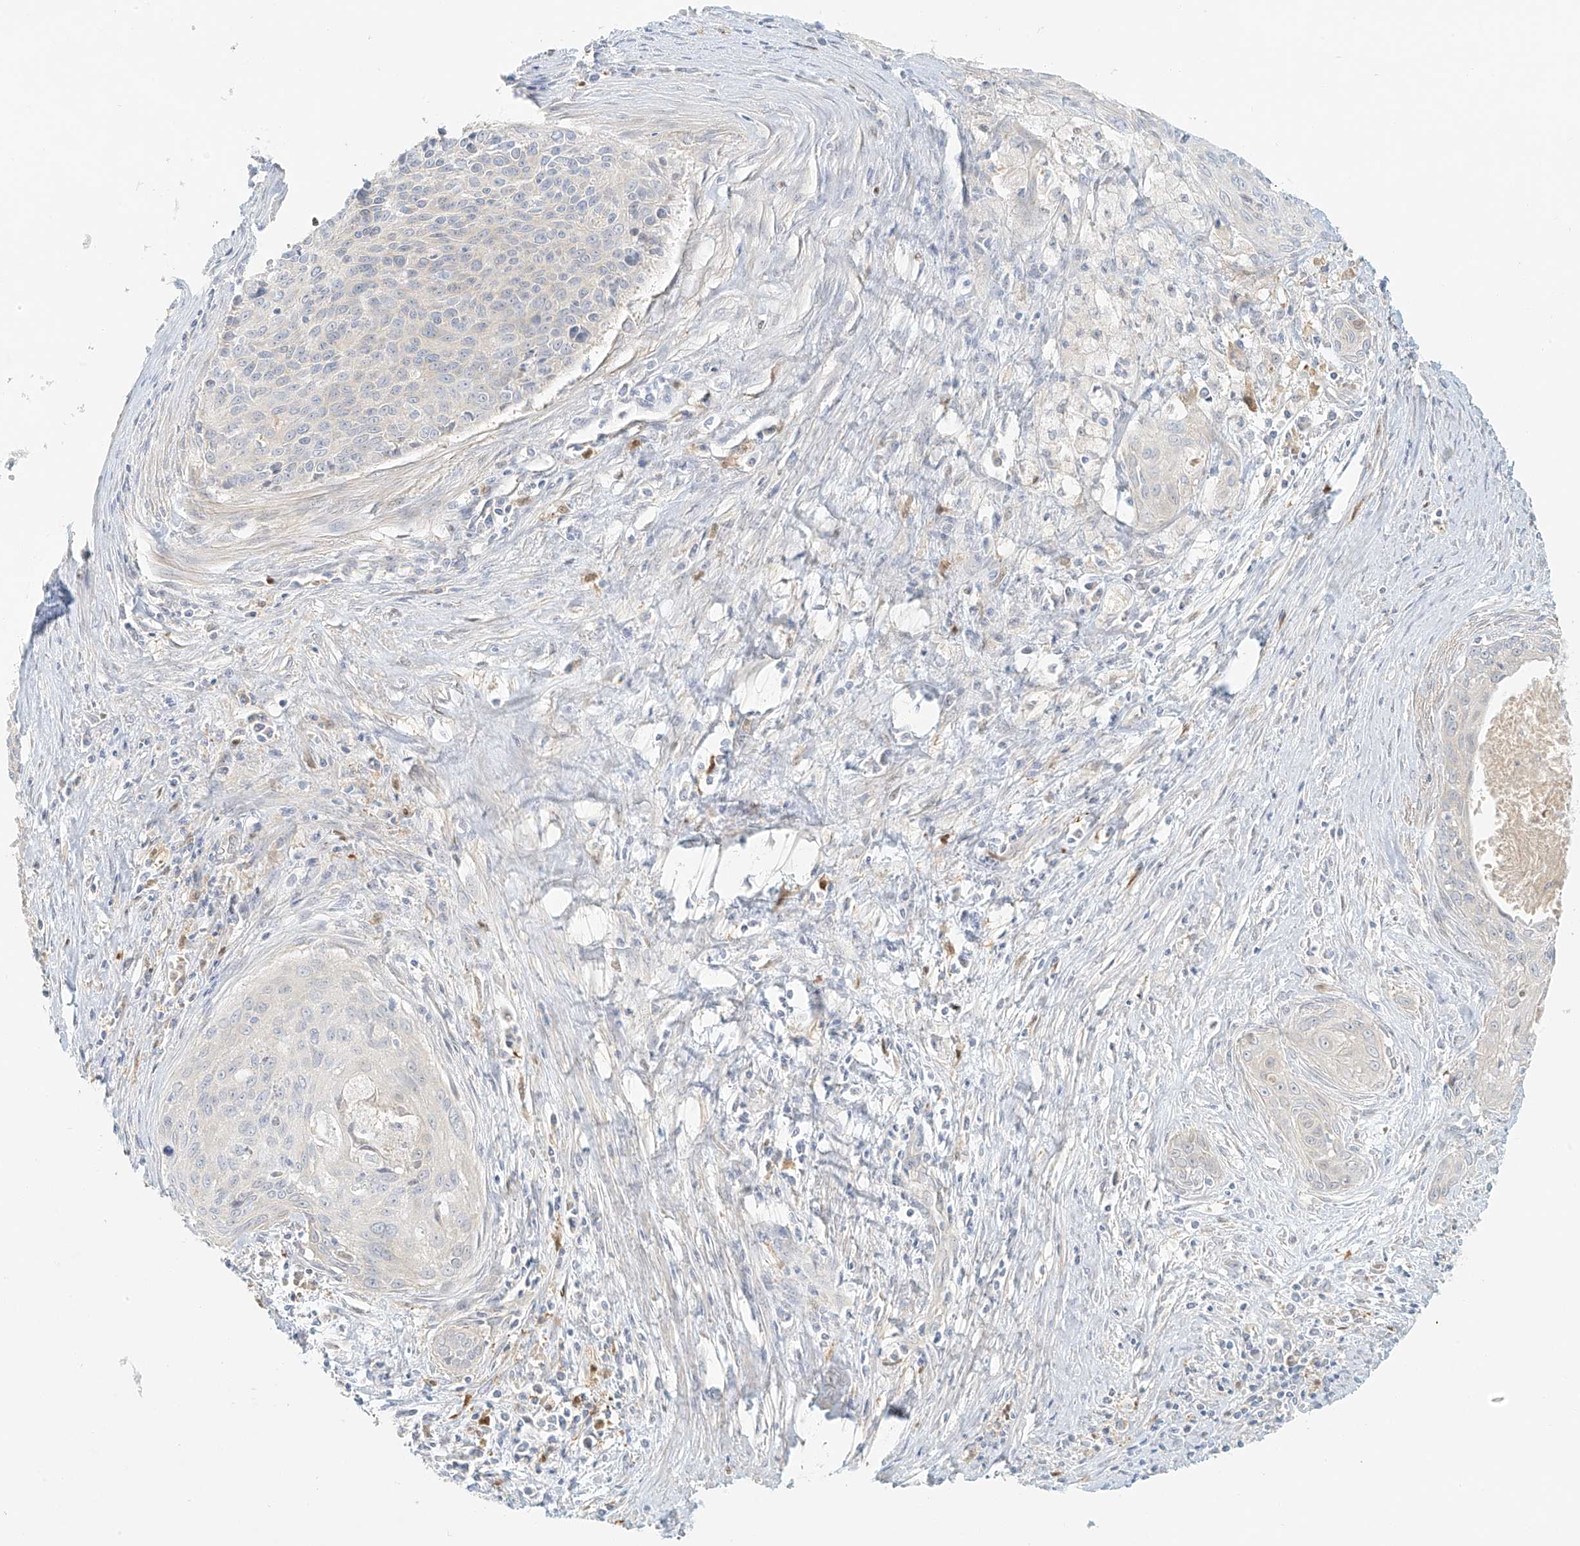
{"staining": {"intensity": "negative", "quantity": "none", "location": "none"}, "tissue": "cervical cancer", "cell_type": "Tumor cells", "image_type": "cancer", "snomed": [{"axis": "morphology", "description": "Squamous cell carcinoma, NOS"}, {"axis": "topography", "description": "Cervix"}], "caption": "This is a micrograph of immunohistochemistry staining of cervical squamous cell carcinoma, which shows no staining in tumor cells.", "gene": "UPK1B", "patient": {"sex": "female", "age": 55}}